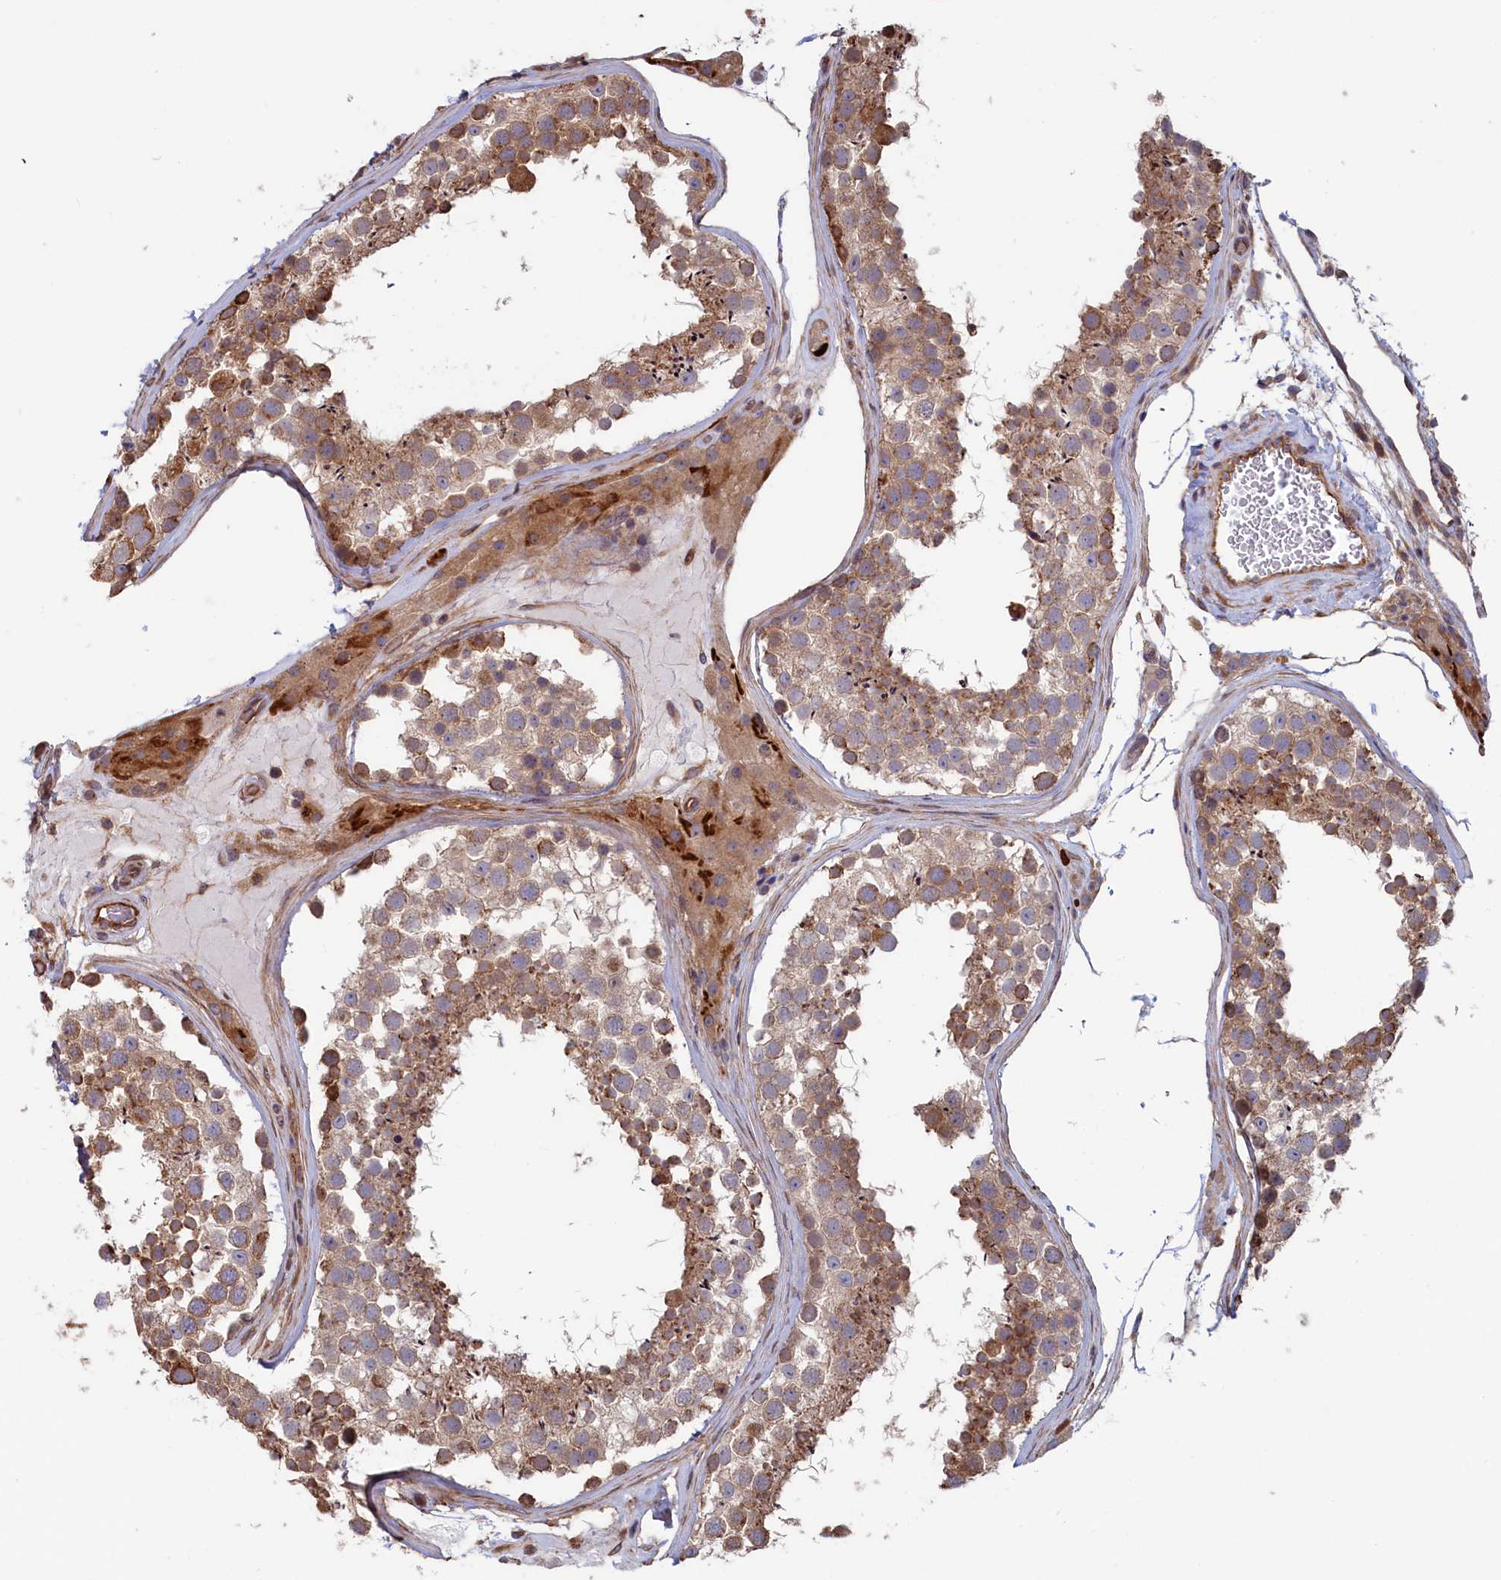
{"staining": {"intensity": "moderate", "quantity": ">75%", "location": "cytoplasmic/membranous"}, "tissue": "testis", "cell_type": "Cells in seminiferous ducts", "image_type": "normal", "snomed": [{"axis": "morphology", "description": "Normal tissue, NOS"}, {"axis": "topography", "description": "Testis"}], "caption": "Testis stained with immunohistochemistry exhibits moderate cytoplasmic/membranous expression in about >75% of cells in seminiferous ducts.", "gene": "RILPL1", "patient": {"sex": "male", "age": 46}}